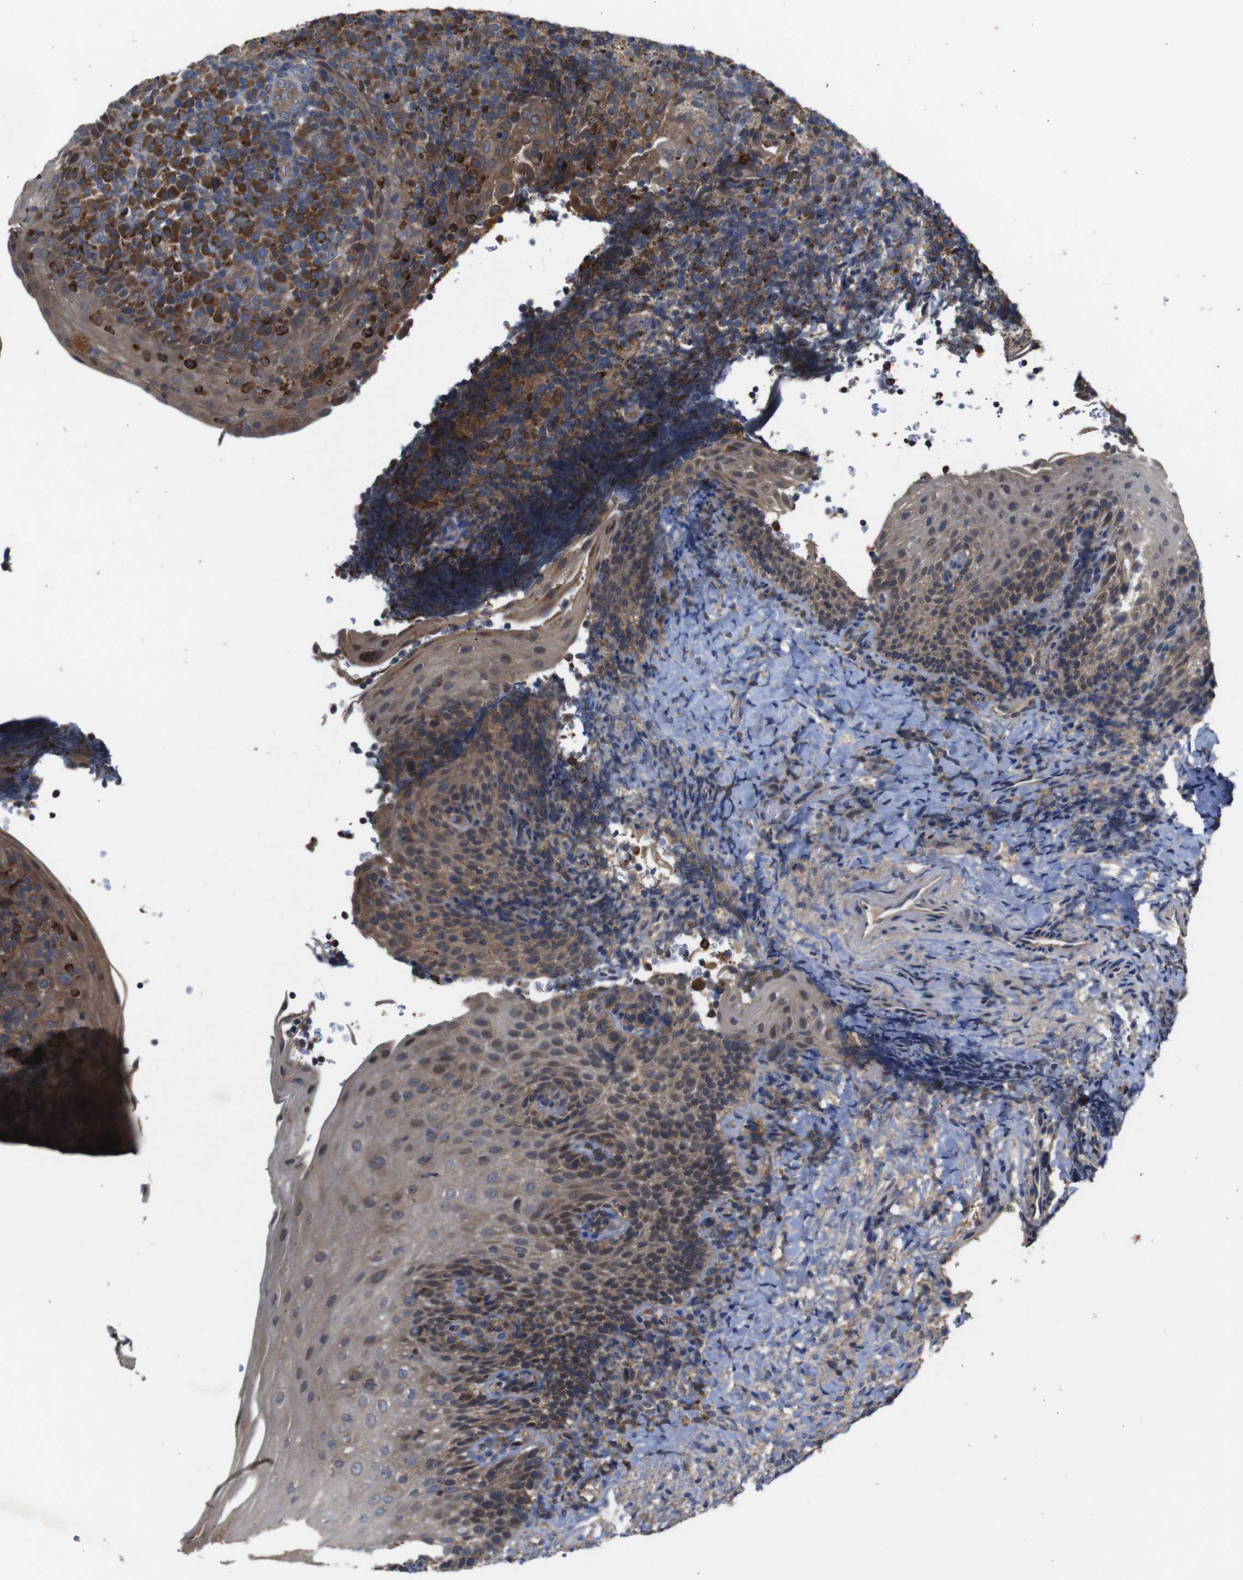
{"staining": {"intensity": "weak", "quantity": "25%-75%", "location": "cytoplasmic/membranous"}, "tissue": "tonsil", "cell_type": "Germinal center cells", "image_type": "normal", "snomed": [{"axis": "morphology", "description": "Normal tissue, NOS"}, {"axis": "topography", "description": "Tonsil"}], "caption": "Protein analysis of normal tonsil displays weak cytoplasmic/membranous staining in about 25%-75% of germinal center cells. The staining is performed using DAB brown chromogen to label protein expression. The nuclei are counter-stained blue using hematoxylin.", "gene": "PTPN1", "patient": {"sex": "male", "age": 37}}